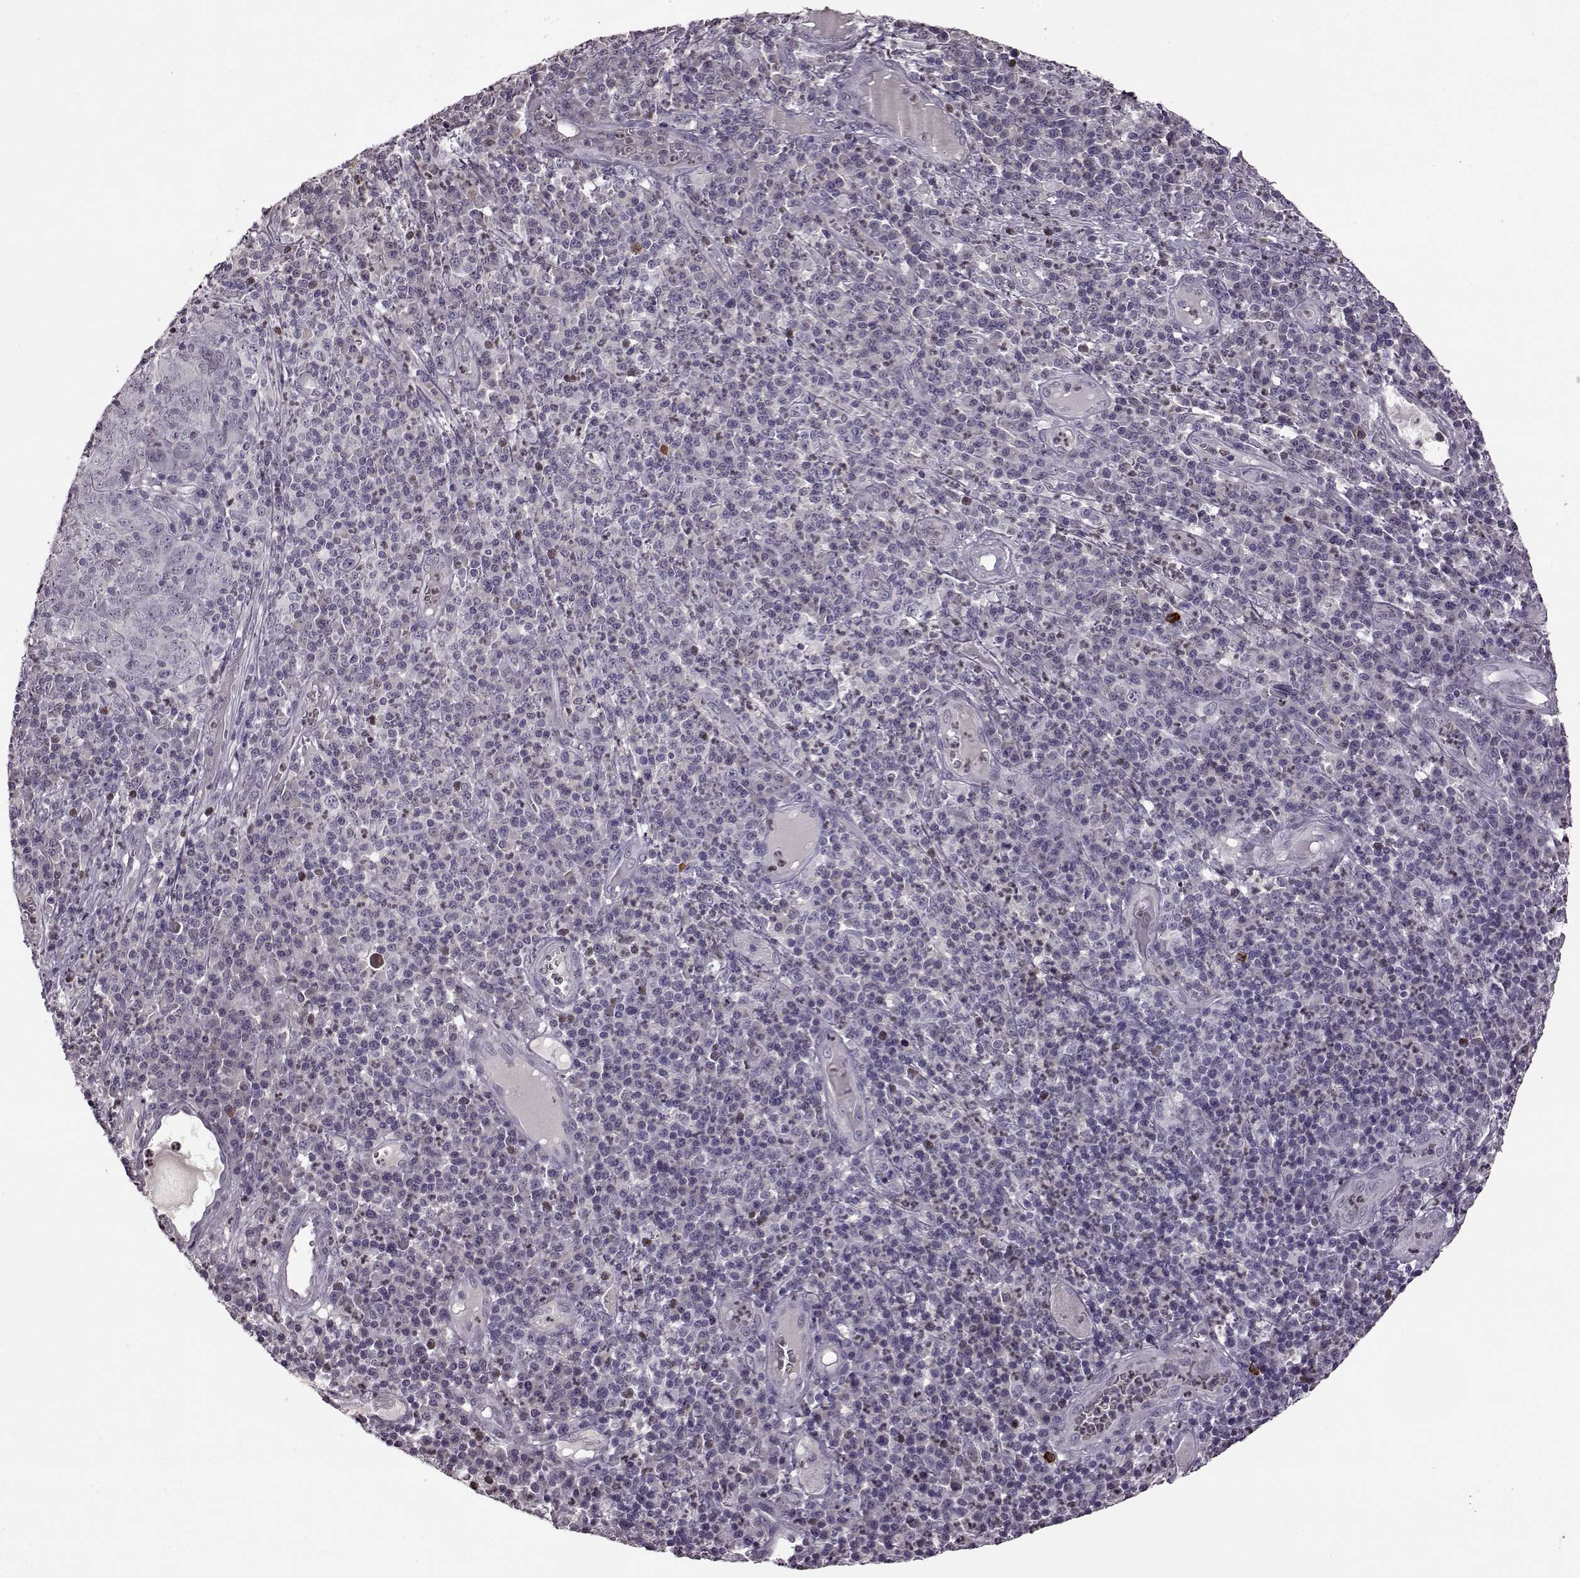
{"staining": {"intensity": "negative", "quantity": "none", "location": "none"}, "tissue": "skin cancer", "cell_type": "Tumor cells", "image_type": "cancer", "snomed": [{"axis": "morphology", "description": "Squamous cell carcinoma, NOS"}, {"axis": "topography", "description": "Skin"}, {"axis": "topography", "description": "Anal"}], "caption": "This image is of skin cancer (squamous cell carcinoma) stained with IHC to label a protein in brown with the nuclei are counter-stained blue. There is no expression in tumor cells.", "gene": "CNGA3", "patient": {"sex": "female", "age": 51}}